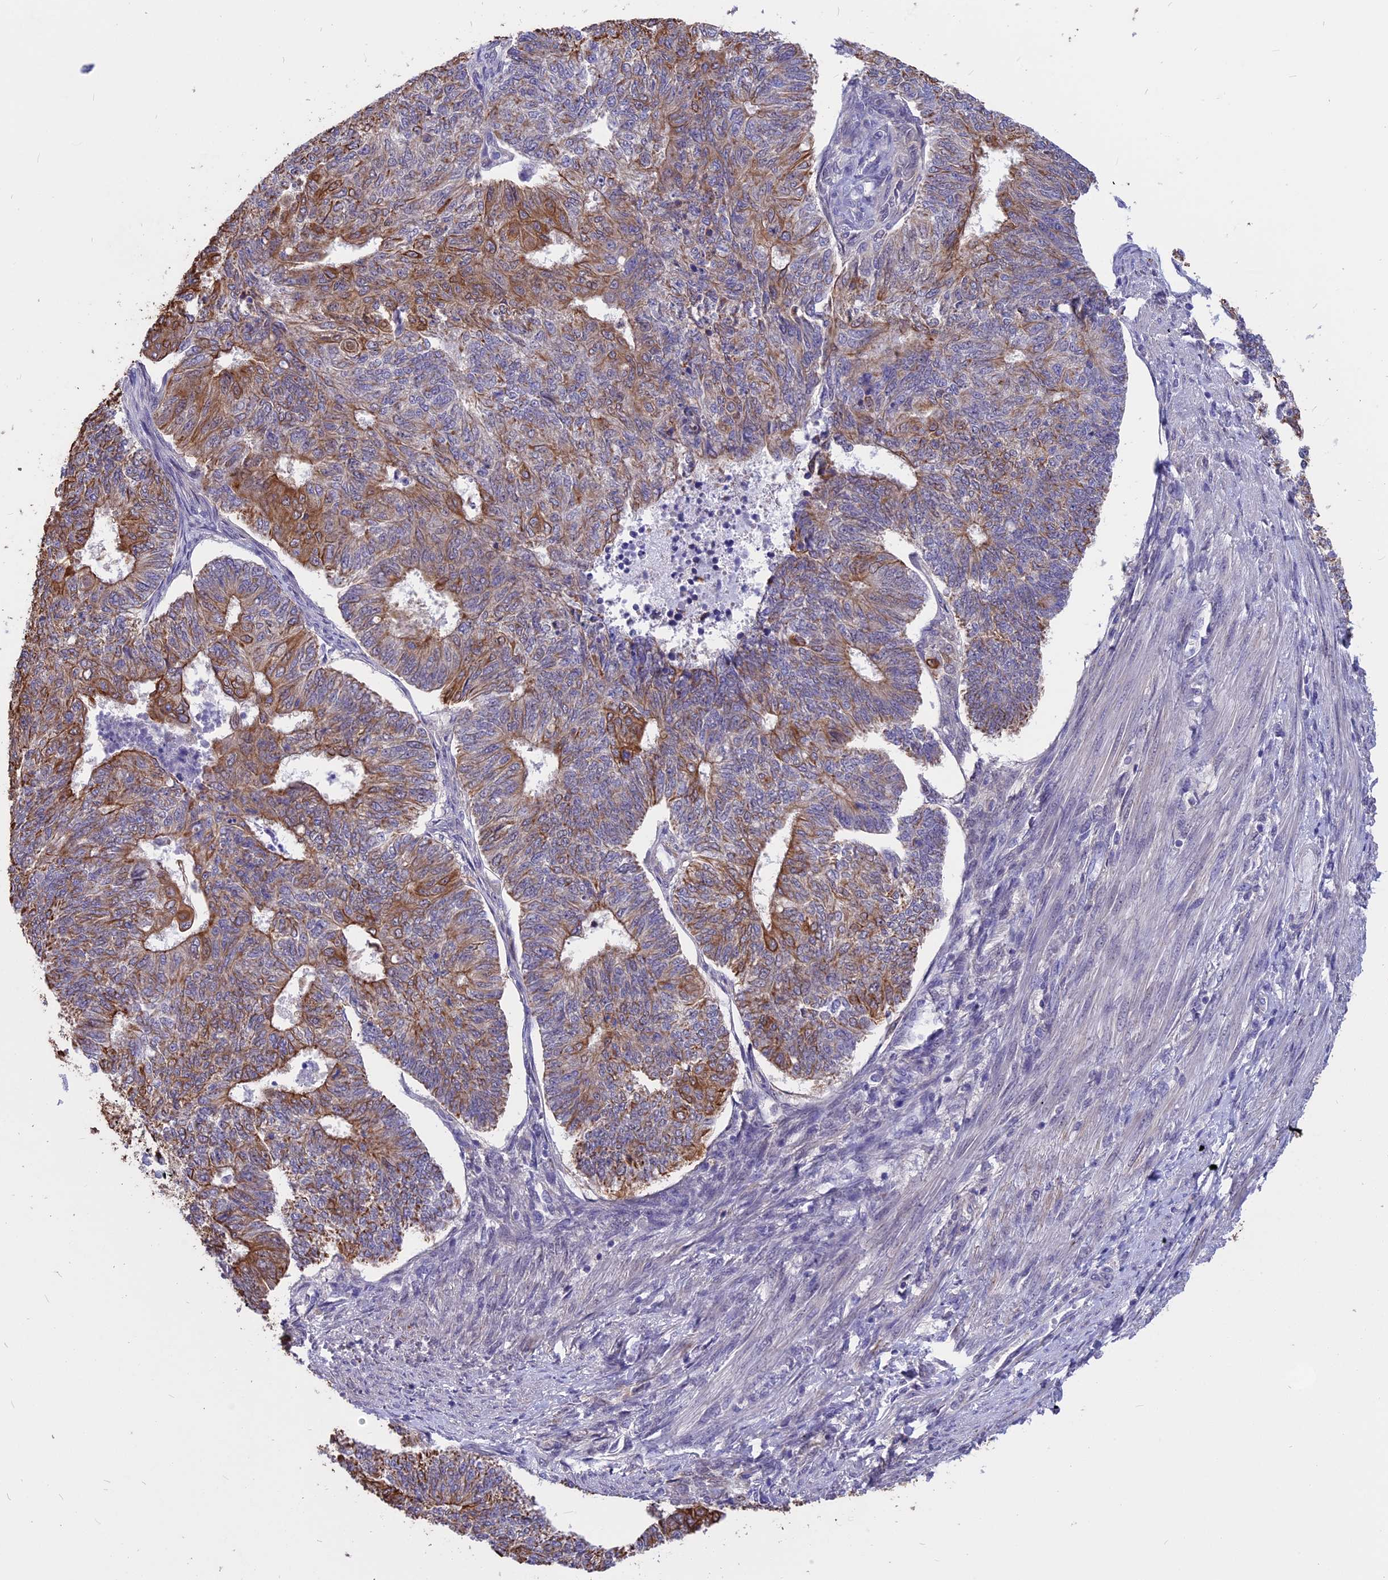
{"staining": {"intensity": "moderate", "quantity": "25%-75%", "location": "cytoplasmic/membranous"}, "tissue": "endometrial cancer", "cell_type": "Tumor cells", "image_type": "cancer", "snomed": [{"axis": "morphology", "description": "Adenocarcinoma, NOS"}, {"axis": "topography", "description": "Endometrium"}], "caption": "This is an image of immunohistochemistry staining of endometrial cancer, which shows moderate staining in the cytoplasmic/membranous of tumor cells.", "gene": "STUB1", "patient": {"sex": "female", "age": 32}}